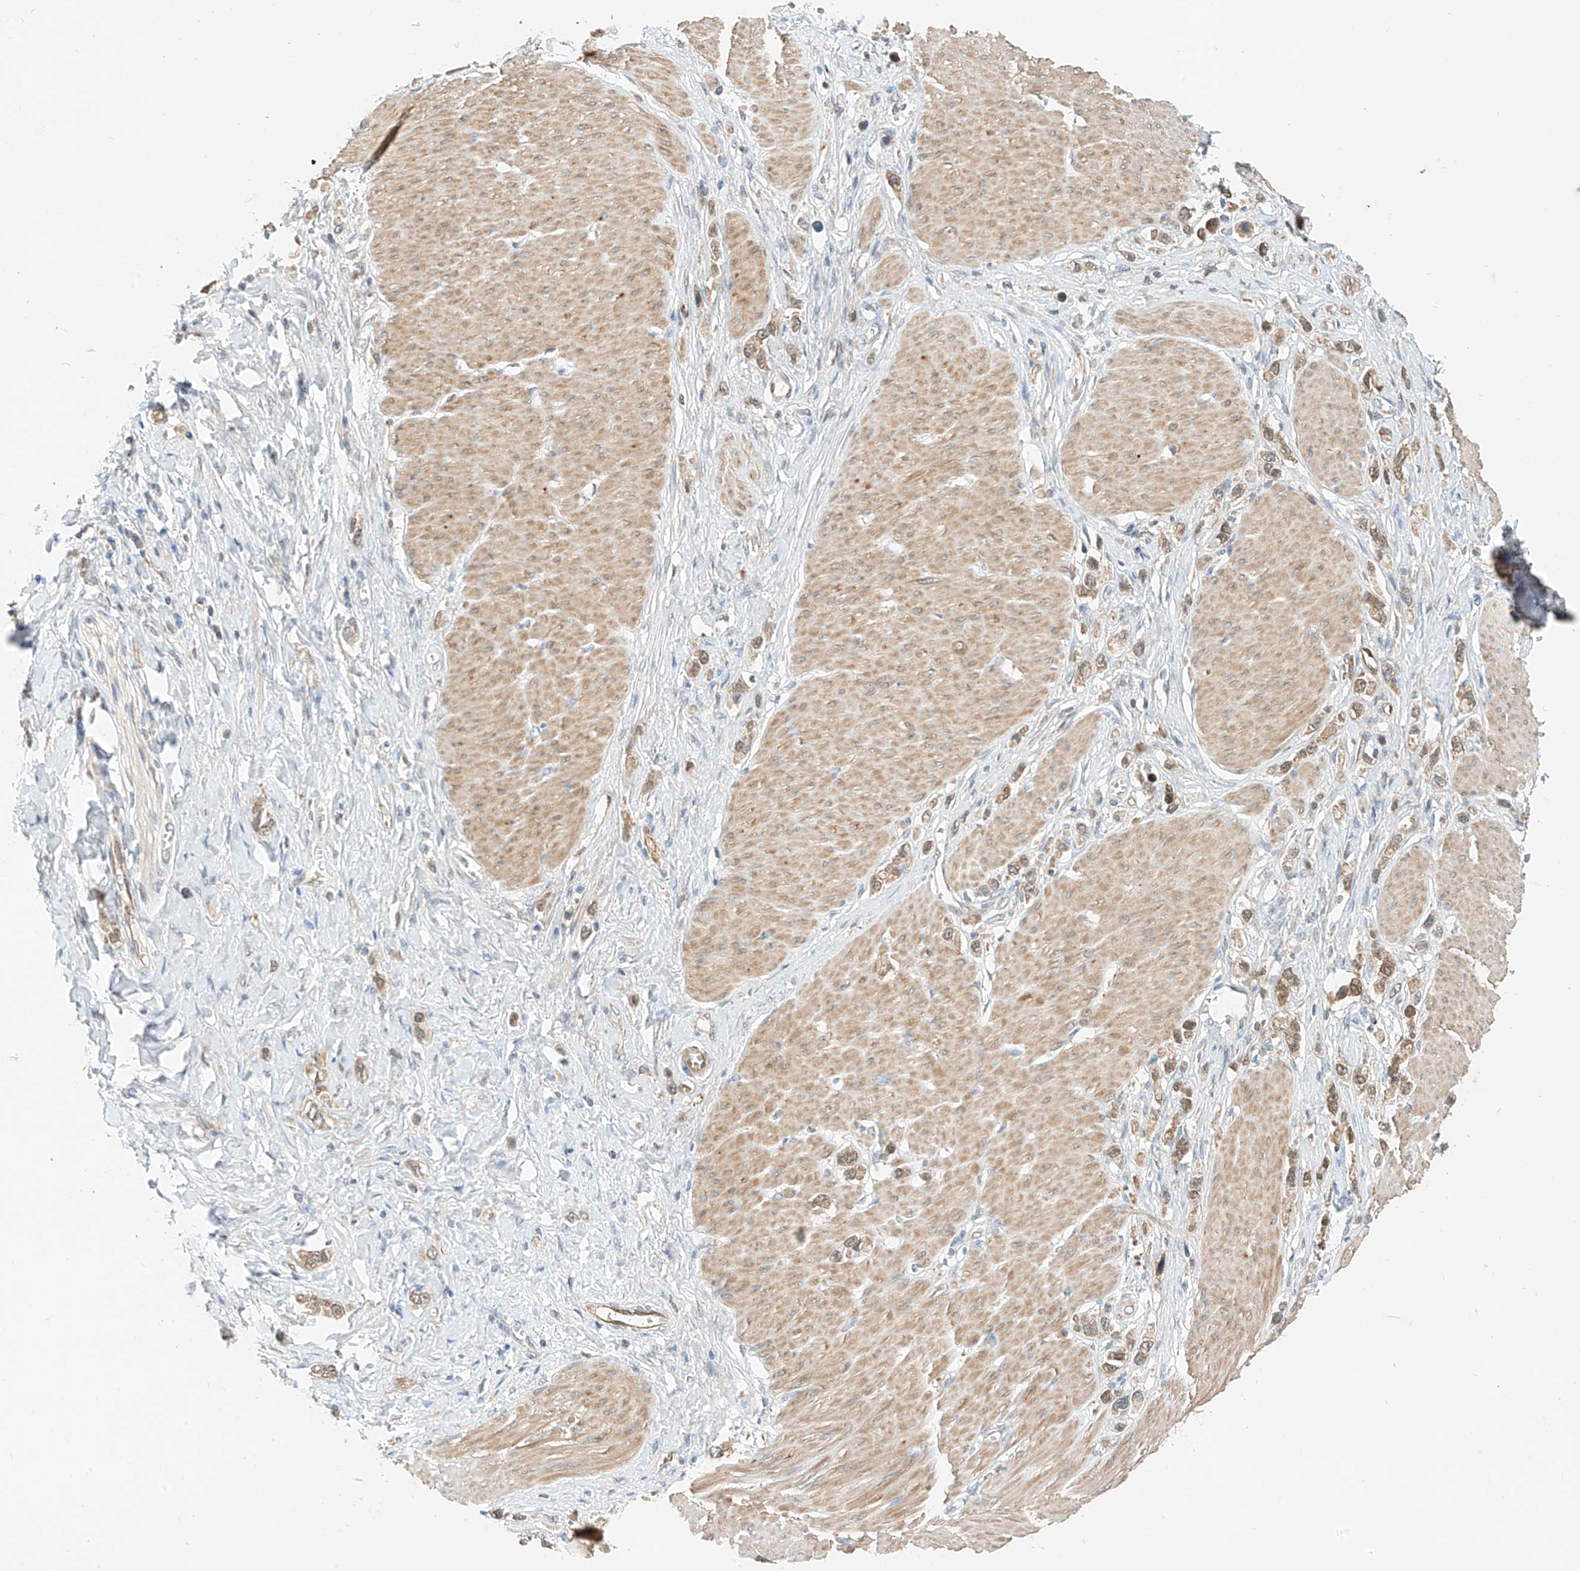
{"staining": {"intensity": "moderate", "quantity": ">75%", "location": "cytoplasmic/membranous"}, "tissue": "stomach cancer", "cell_type": "Tumor cells", "image_type": "cancer", "snomed": [{"axis": "morphology", "description": "Normal tissue, NOS"}, {"axis": "morphology", "description": "Adenocarcinoma, NOS"}, {"axis": "topography", "description": "Stomach, upper"}, {"axis": "topography", "description": "Stomach"}], "caption": "Adenocarcinoma (stomach) was stained to show a protein in brown. There is medium levels of moderate cytoplasmic/membranous expression in about >75% of tumor cells.", "gene": "PPA2", "patient": {"sex": "female", "age": 65}}